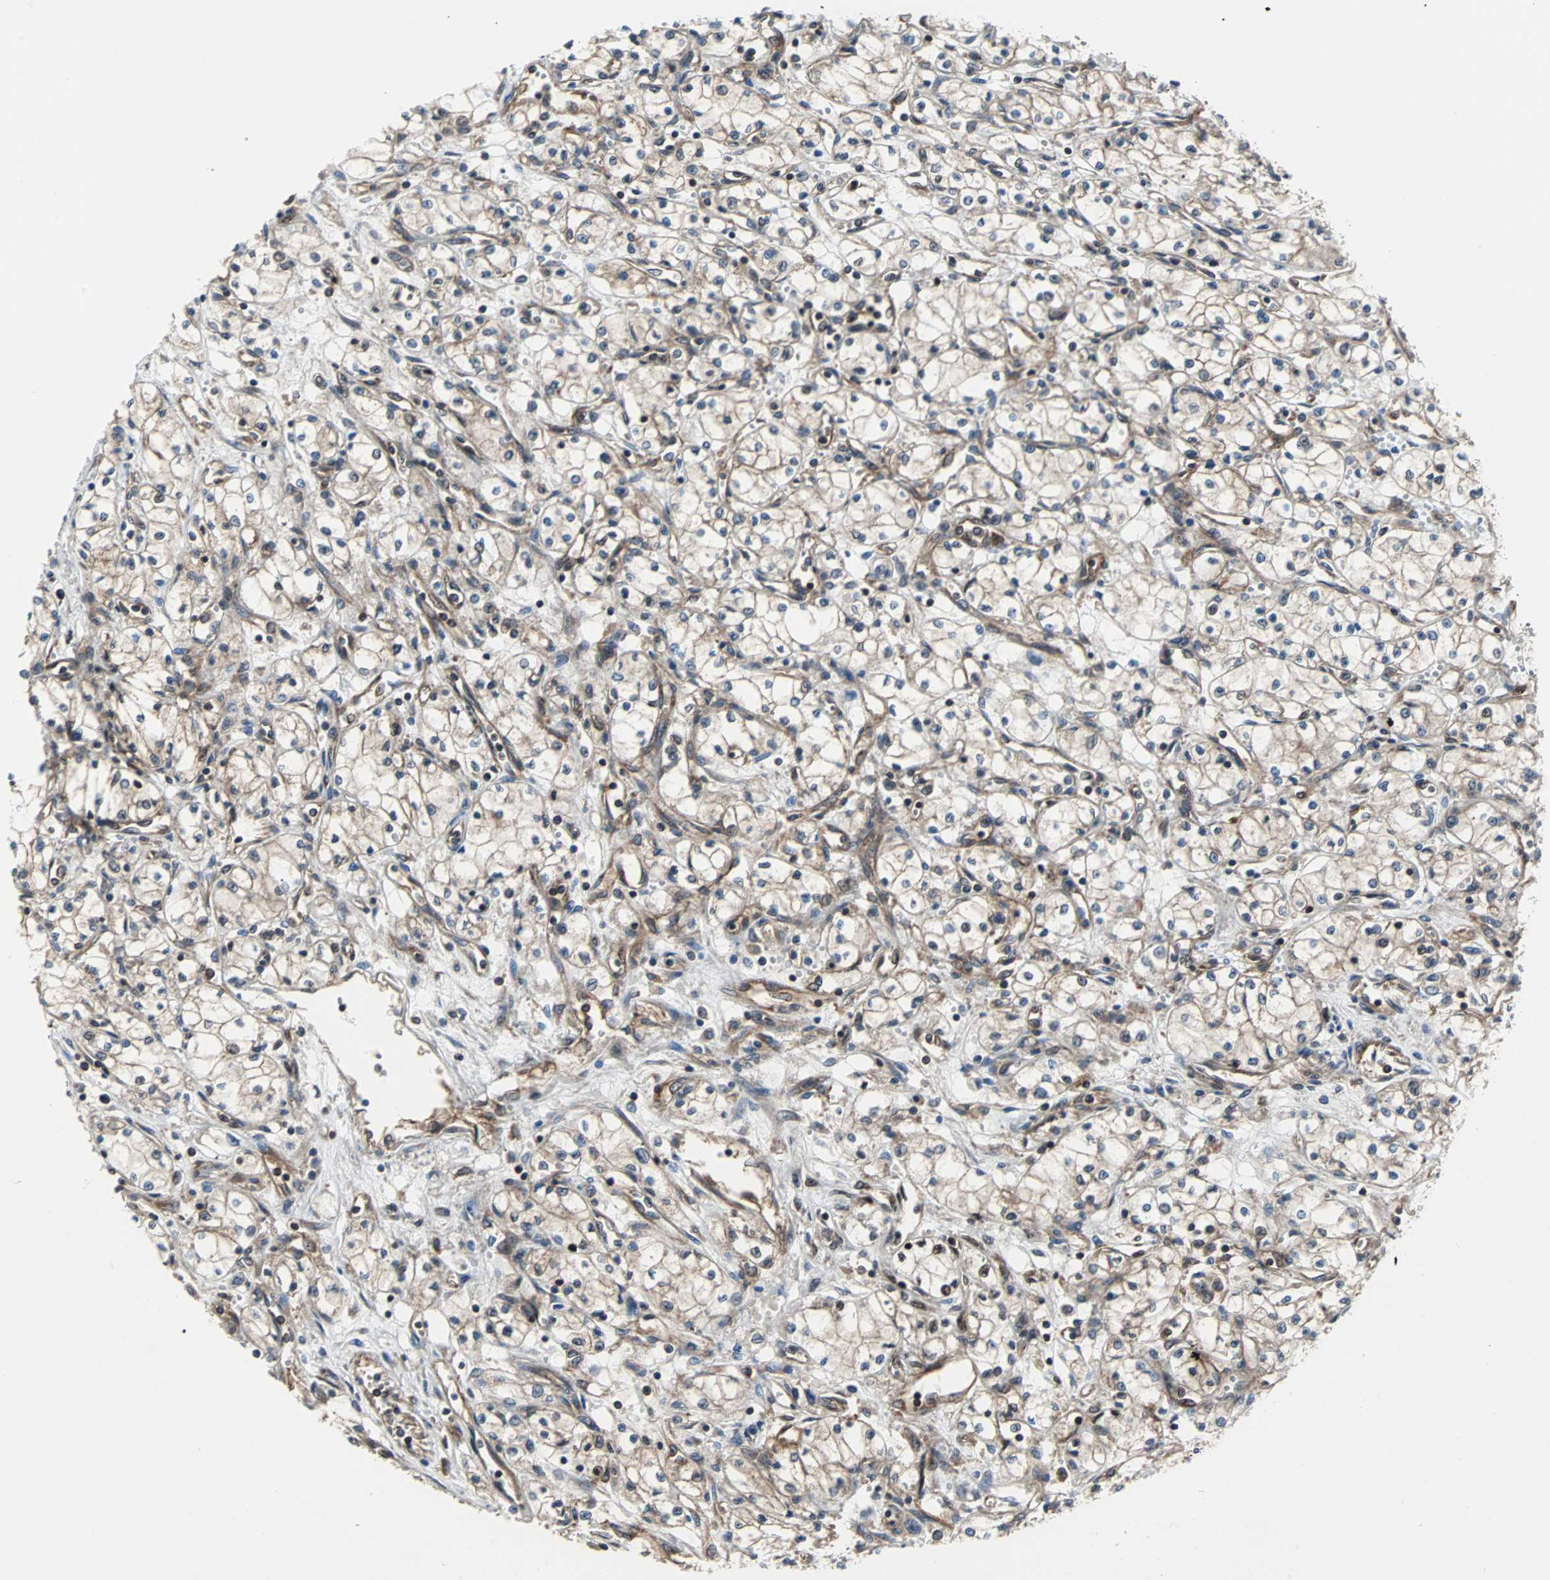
{"staining": {"intensity": "weak", "quantity": ">75%", "location": "cytoplasmic/membranous"}, "tissue": "renal cancer", "cell_type": "Tumor cells", "image_type": "cancer", "snomed": [{"axis": "morphology", "description": "Normal tissue, NOS"}, {"axis": "morphology", "description": "Adenocarcinoma, NOS"}, {"axis": "topography", "description": "Kidney"}], "caption": "The micrograph reveals staining of adenocarcinoma (renal), revealing weak cytoplasmic/membranous protein staining (brown color) within tumor cells.", "gene": "RELA", "patient": {"sex": "male", "age": 59}}